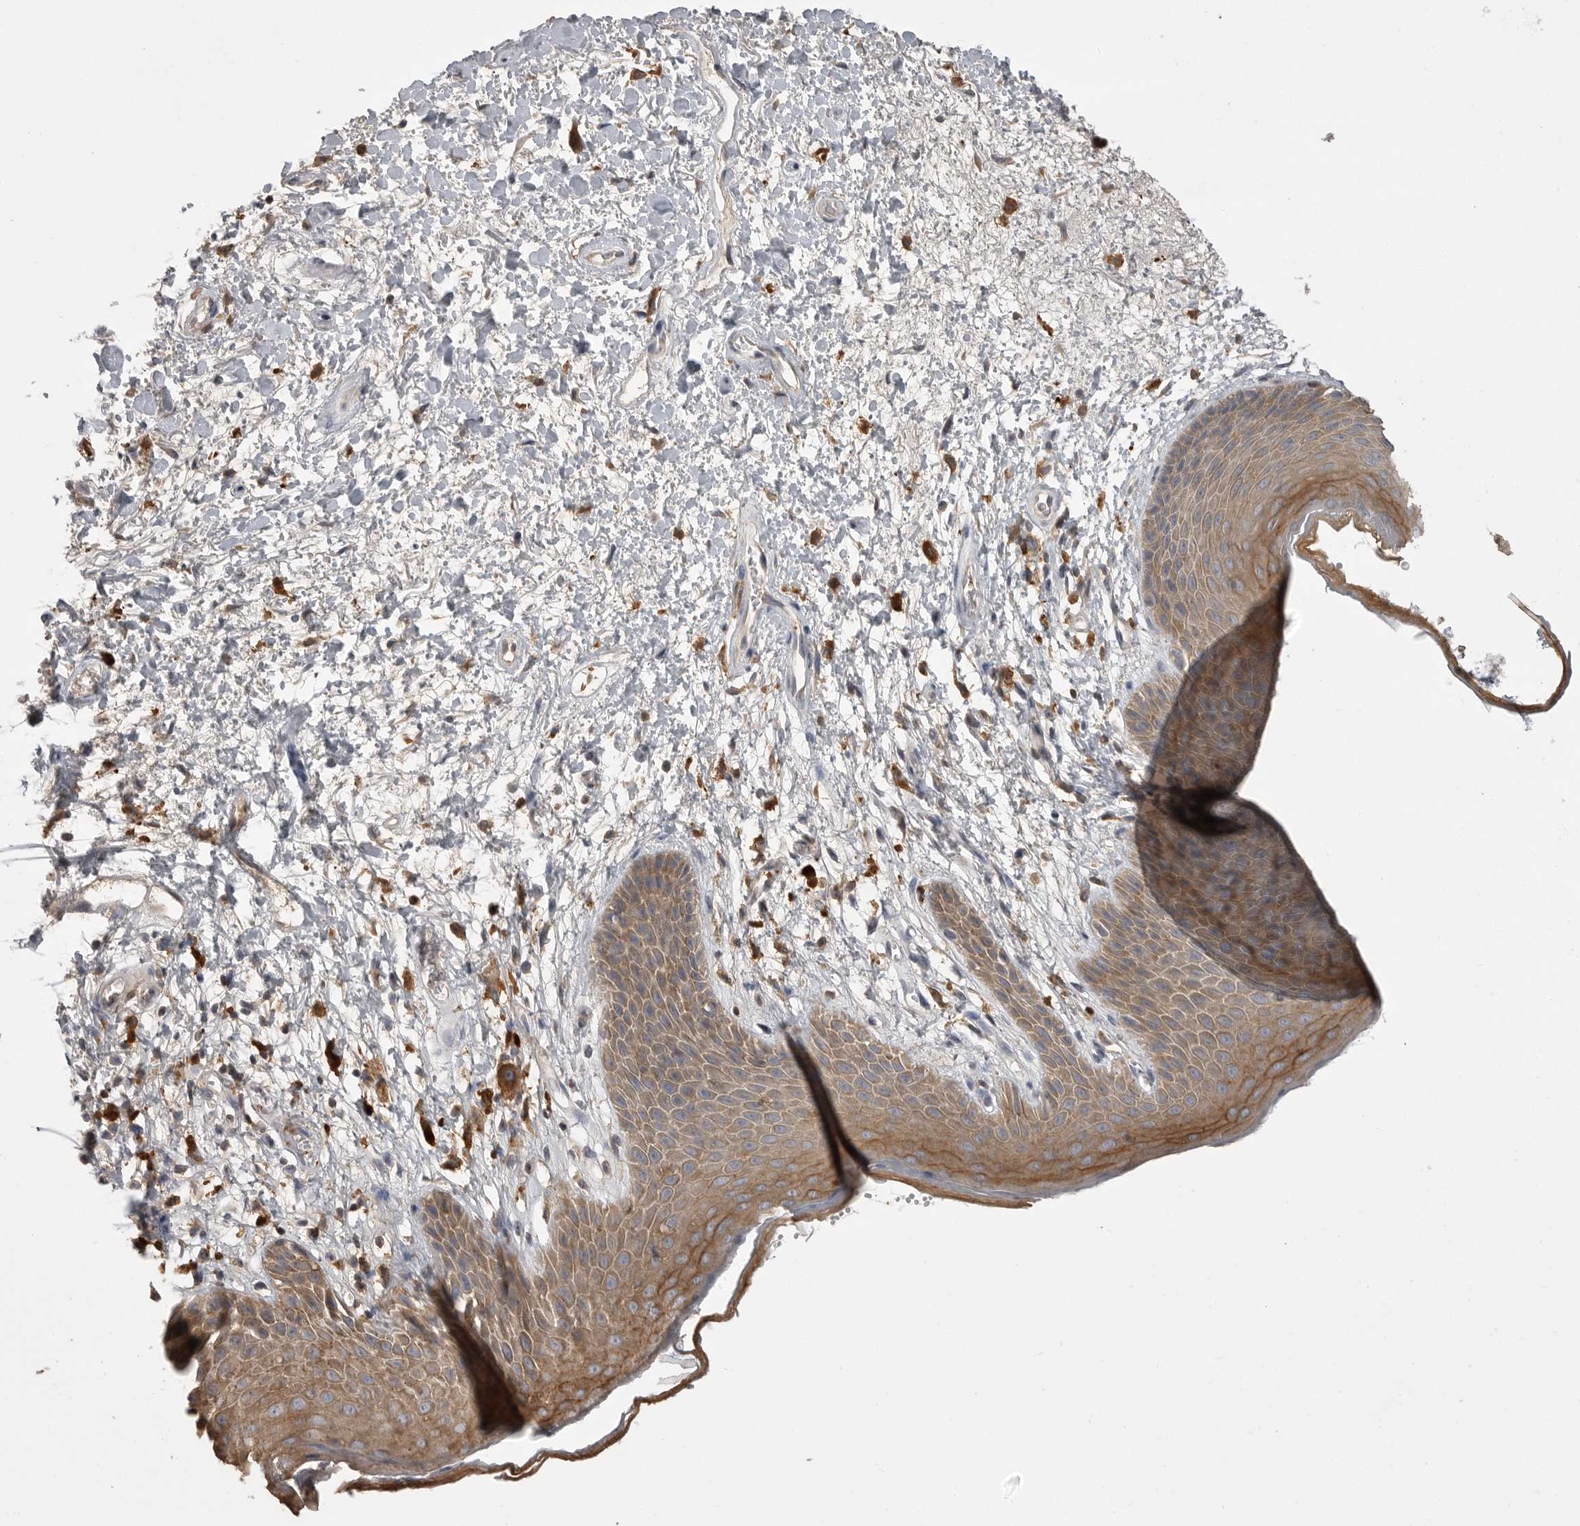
{"staining": {"intensity": "moderate", "quantity": ">75%", "location": "cytoplasmic/membranous"}, "tissue": "skin", "cell_type": "Epidermal cells", "image_type": "normal", "snomed": [{"axis": "morphology", "description": "Normal tissue, NOS"}, {"axis": "topography", "description": "Anal"}], "caption": "Immunohistochemistry (IHC) of unremarkable skin demonstrates medium levels of moderate cytoplasmic/membranous positivity in approximately >75% of epidermal cells.", "gene": "CMTM6", "patient": {"sex": "male", "age": 74}}